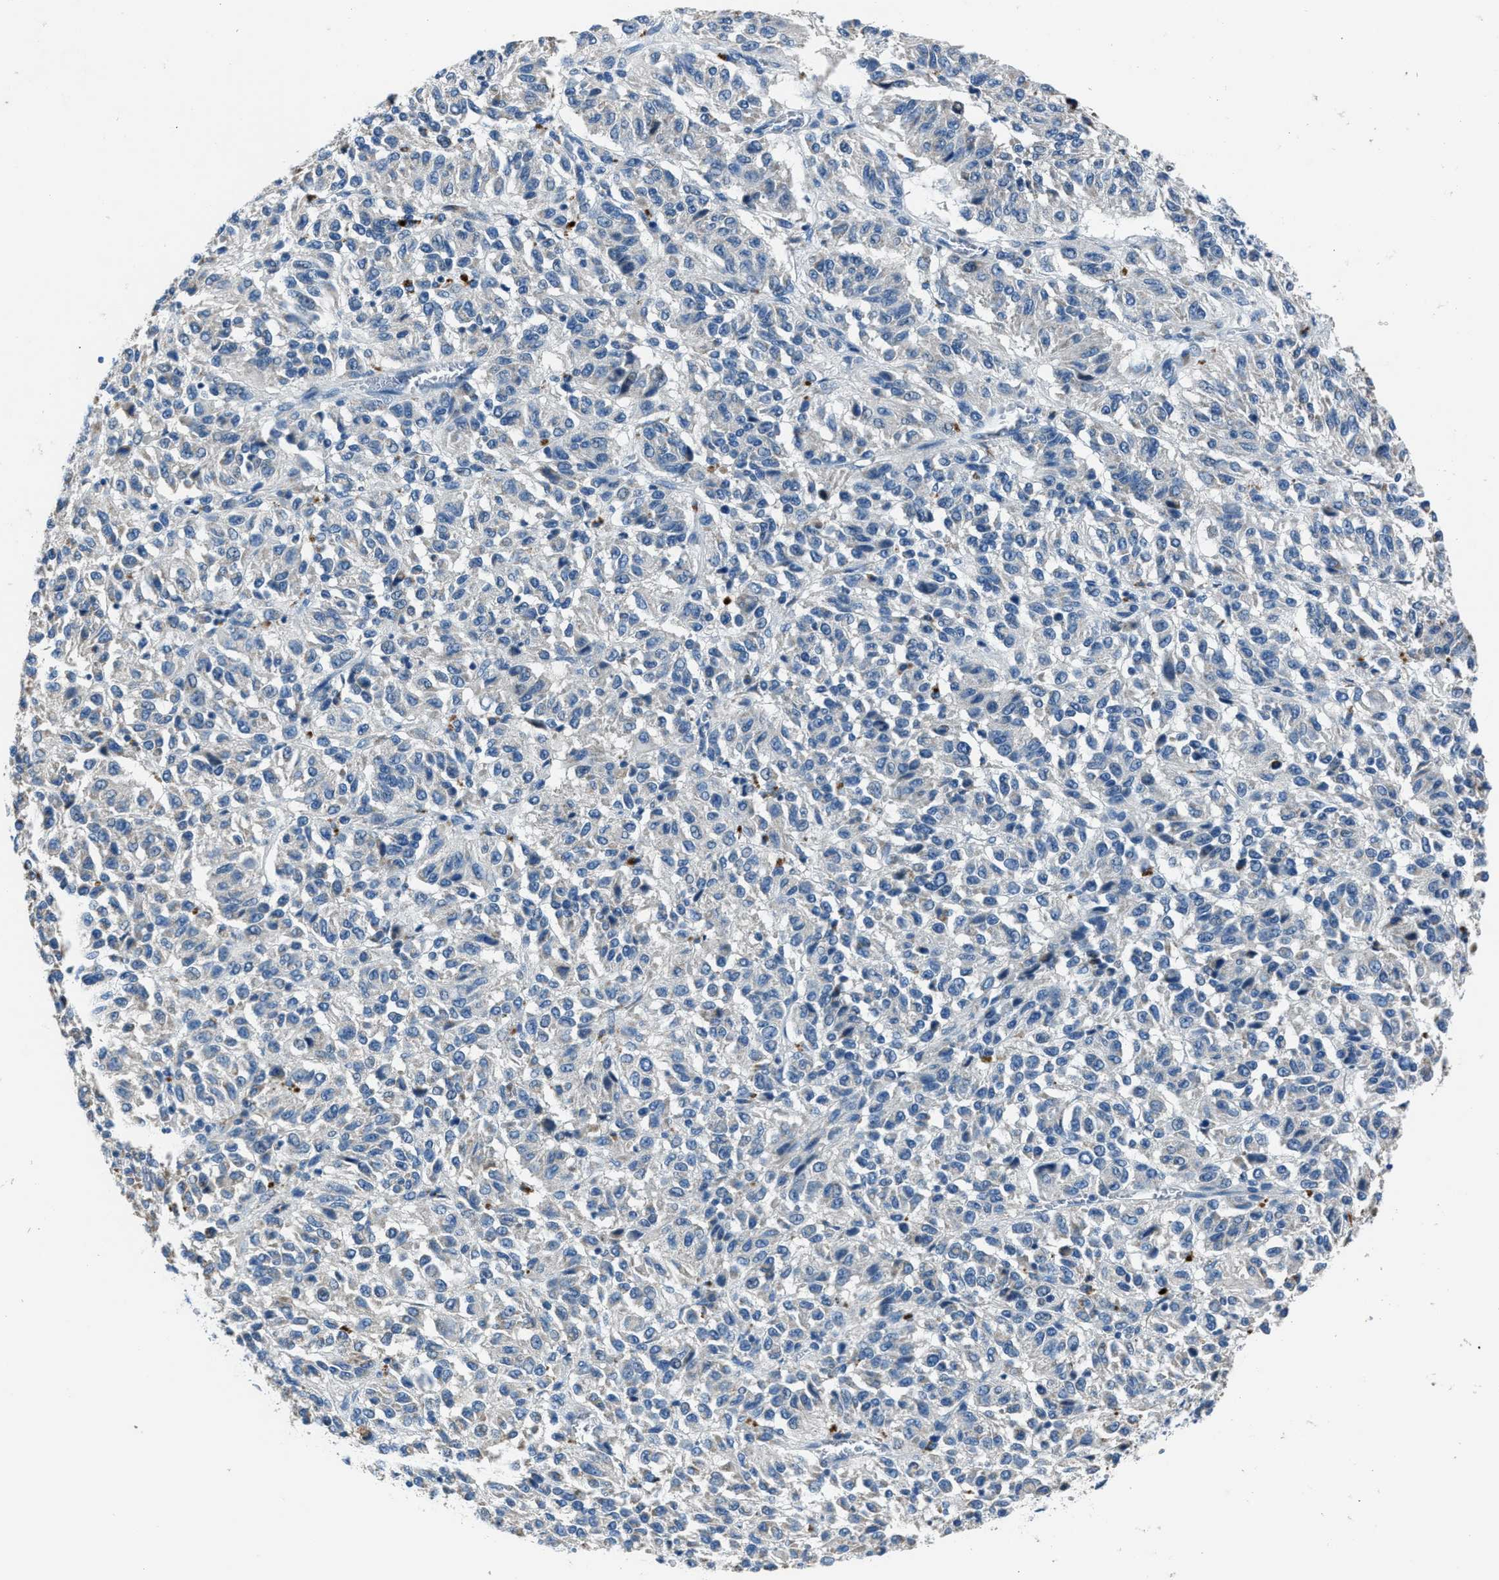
{"staining": {"intensity": "negative", "quantity": "none", "location": "none"}, "tissue": "melanoma", "cell_type": "Tumor cells", "image_type": "cancer", "snomed": [{"axis": "morphology", "description": "Malignant melanoma, Metastatic site"}, {"axis": "topography", "description": "Lung"}], "caption": "This is a histopathology image of immunohistochemistry (IHC) staining of malignant melanoma (metastatic site), which shows no expression in tumor cells.", "gene": "ADAM2", "patient": {"sex": "male", "age": 64}}